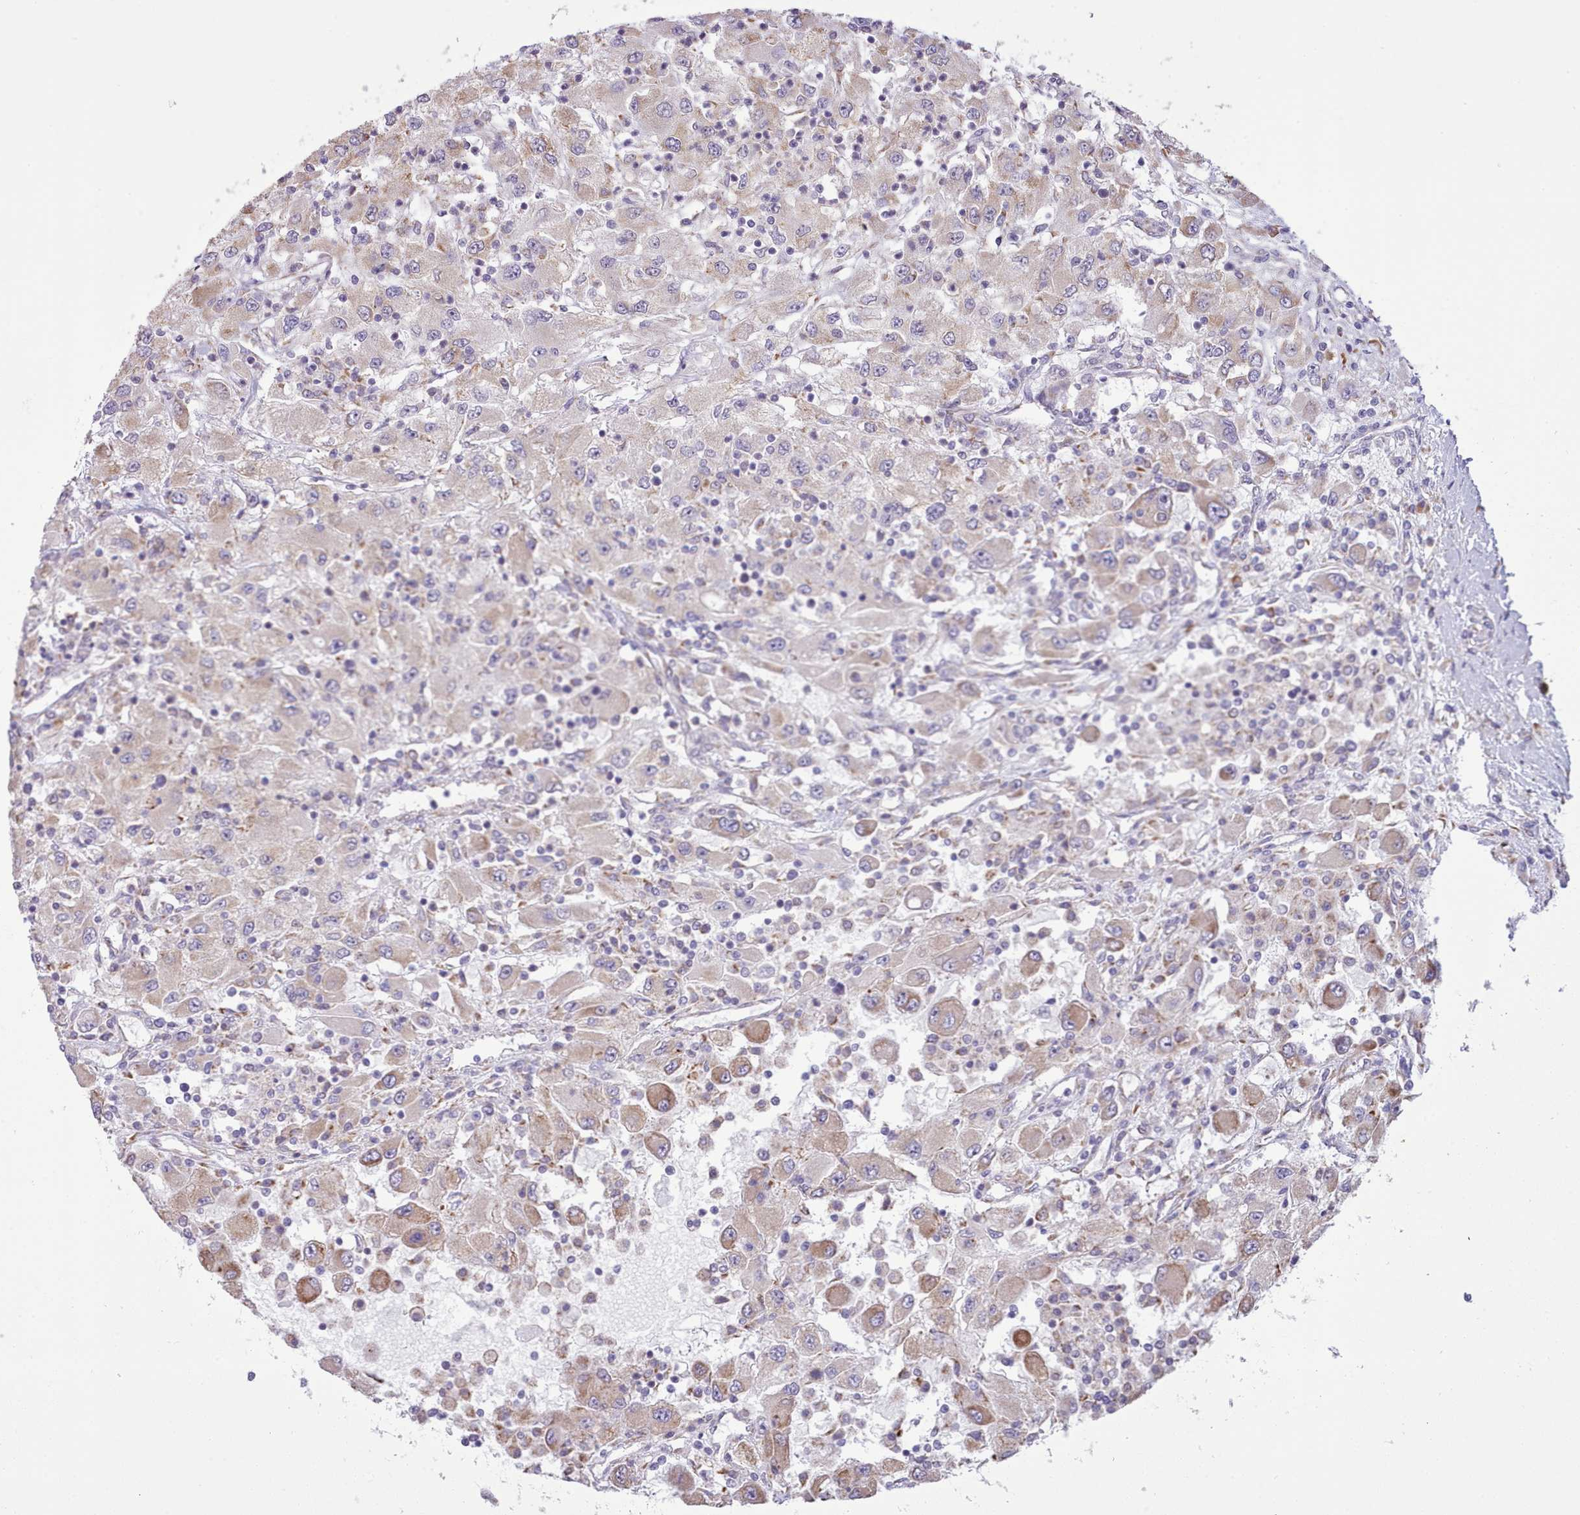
{"staining": {"intensity": "moderate", "quantity": "<25%", "location": "cytoplasmic/membranous"}, "tissue": "renal cancer", "cell_type": "Tumor cells", "image_type": "cancer", "snomed": [{"axis": "morphology", "description": "Adenocarcinoma, NOS"}, {"axis": "topography", "description": "Kidney"}], "caption": "DAB immunohistochemical staining of renal cancer reveals moderate cytoplasmic/membranous protein positivity in approximately <25% of tumor cells.", "gene": "SEC61B", "patient": {"sex": "female", "age": 67}}